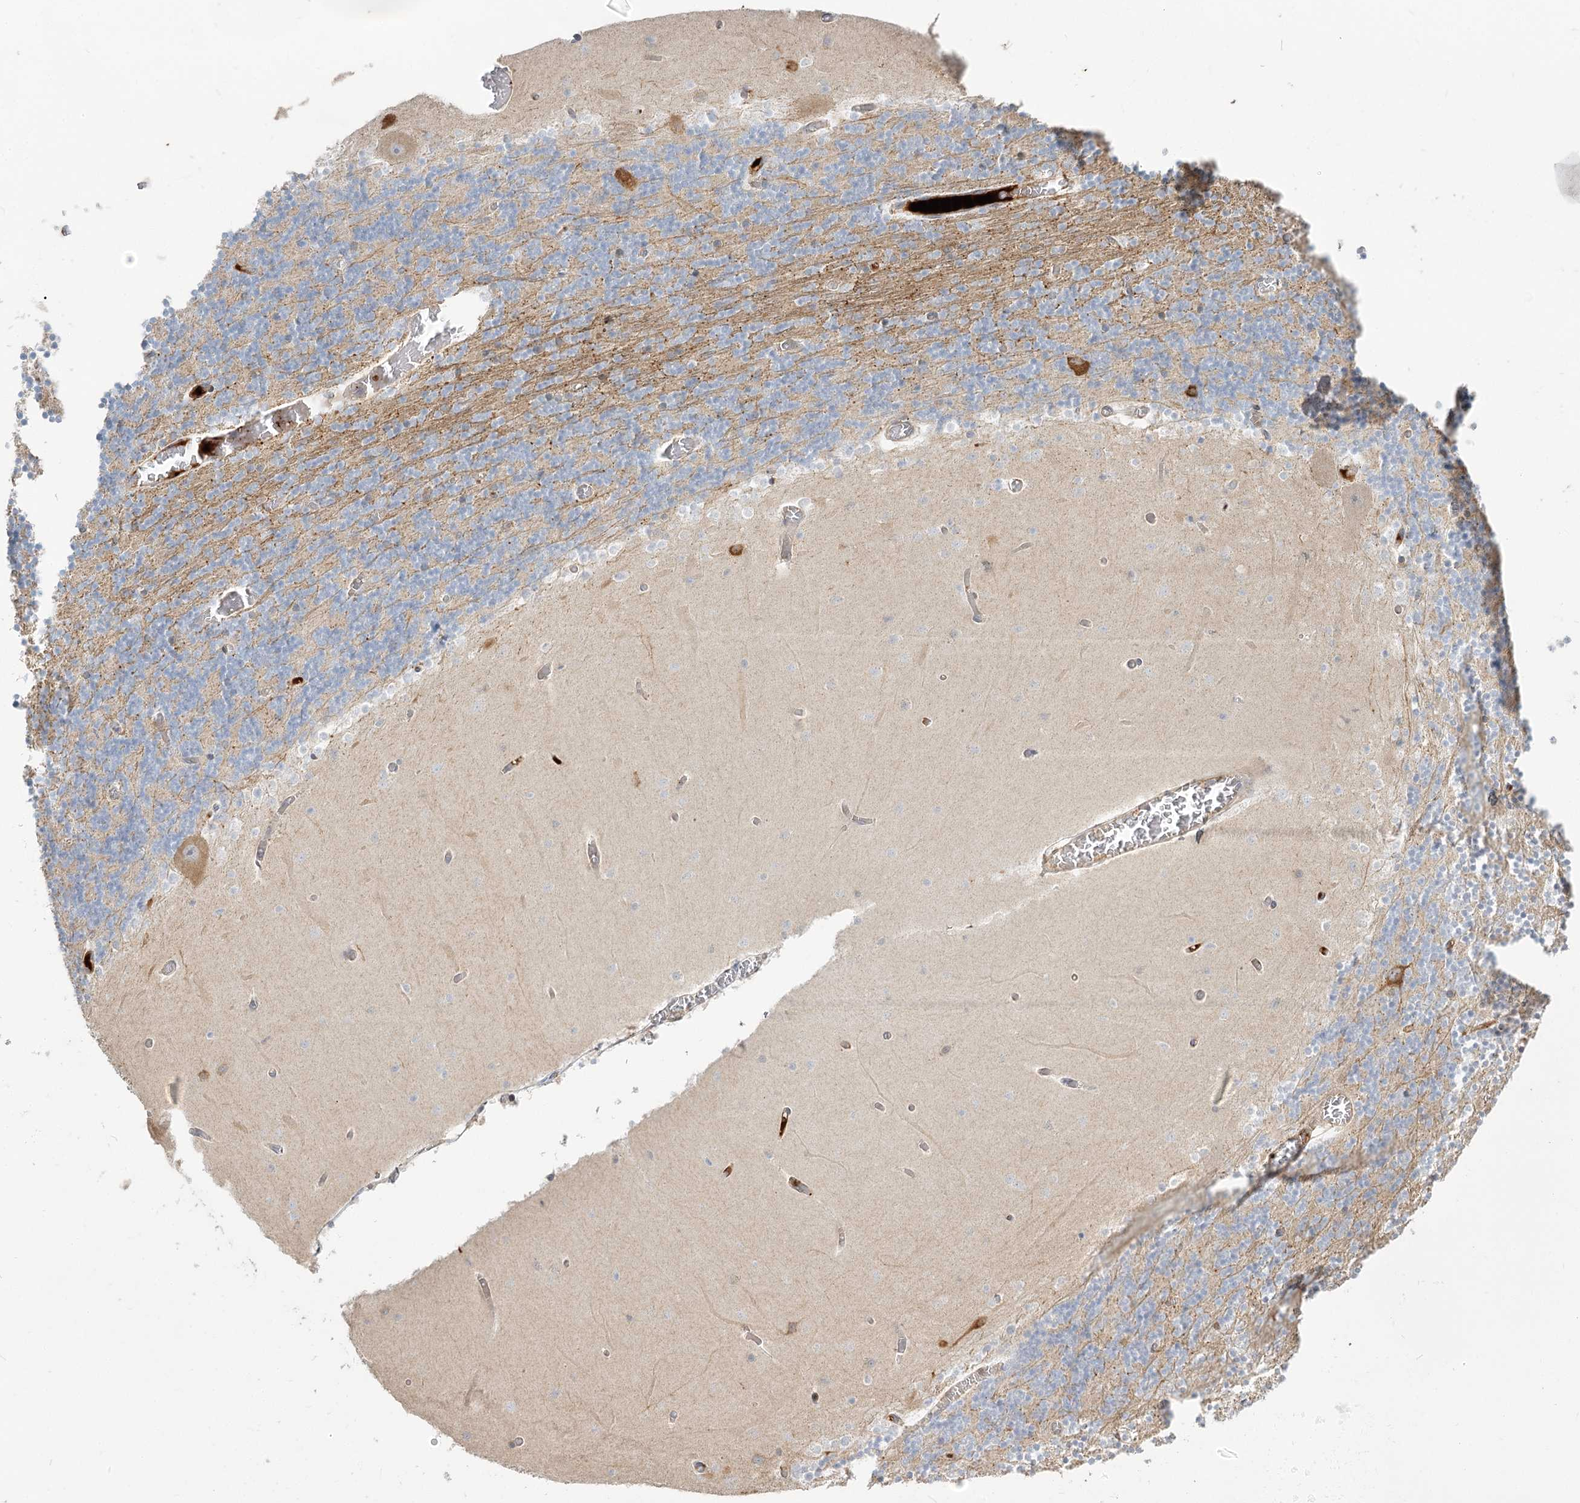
{"staining": {"intensity": "moderate", "quantity": "<25%", "location": "cytoplasmic/membranous"}, "tissue": "cerebellum", "cell_type": "Cells in granular layer", "image_type": "normal", "snomed": [{"axis": "morphology", "description": "Normal tissue, NOS"}, {"axis": "topography", "description": "Cerebellum"}], "caption": "Protein expression analysis of benign human cerebellum reveals moderate cytoplasmic/membranous positivity in about <25% of cells in granular layer.", "gene": "GUCY2C", "patient": {"sex": "female", "age": 28}}